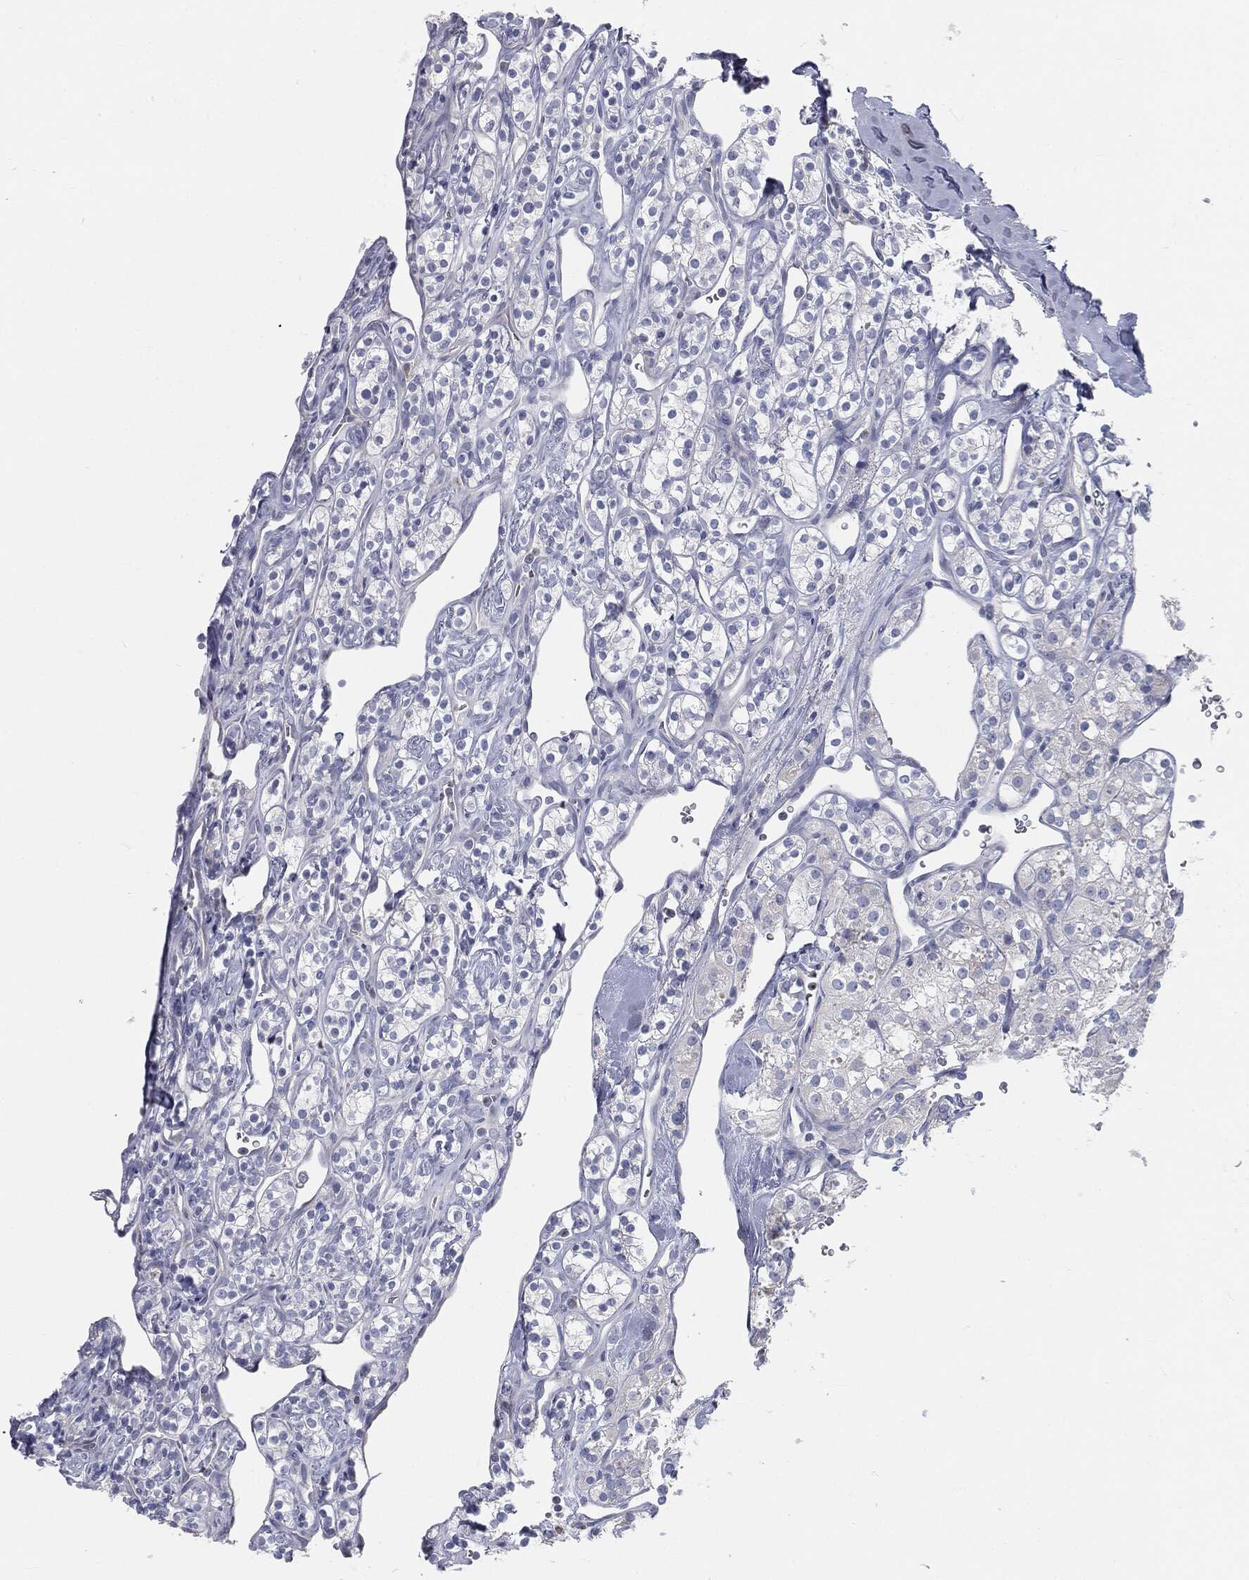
{"staining": {"intensity": "negative", "quantity": "none", "location": "none"}, "tissue": "renal cancer", "cell_type": "Tumor cells", "image_type": "cancer", "snomed": [{"axis": "morphology", "description": "Adenocarcinoma, NOS"}, {"axis": "topography", "description": "Kidney"}], "caption": "Tumor cells show no significant protein staining in adenocarcinoma (renal).", "gene": "CAV3", "patient": {"sex": "male", "age": 77}}